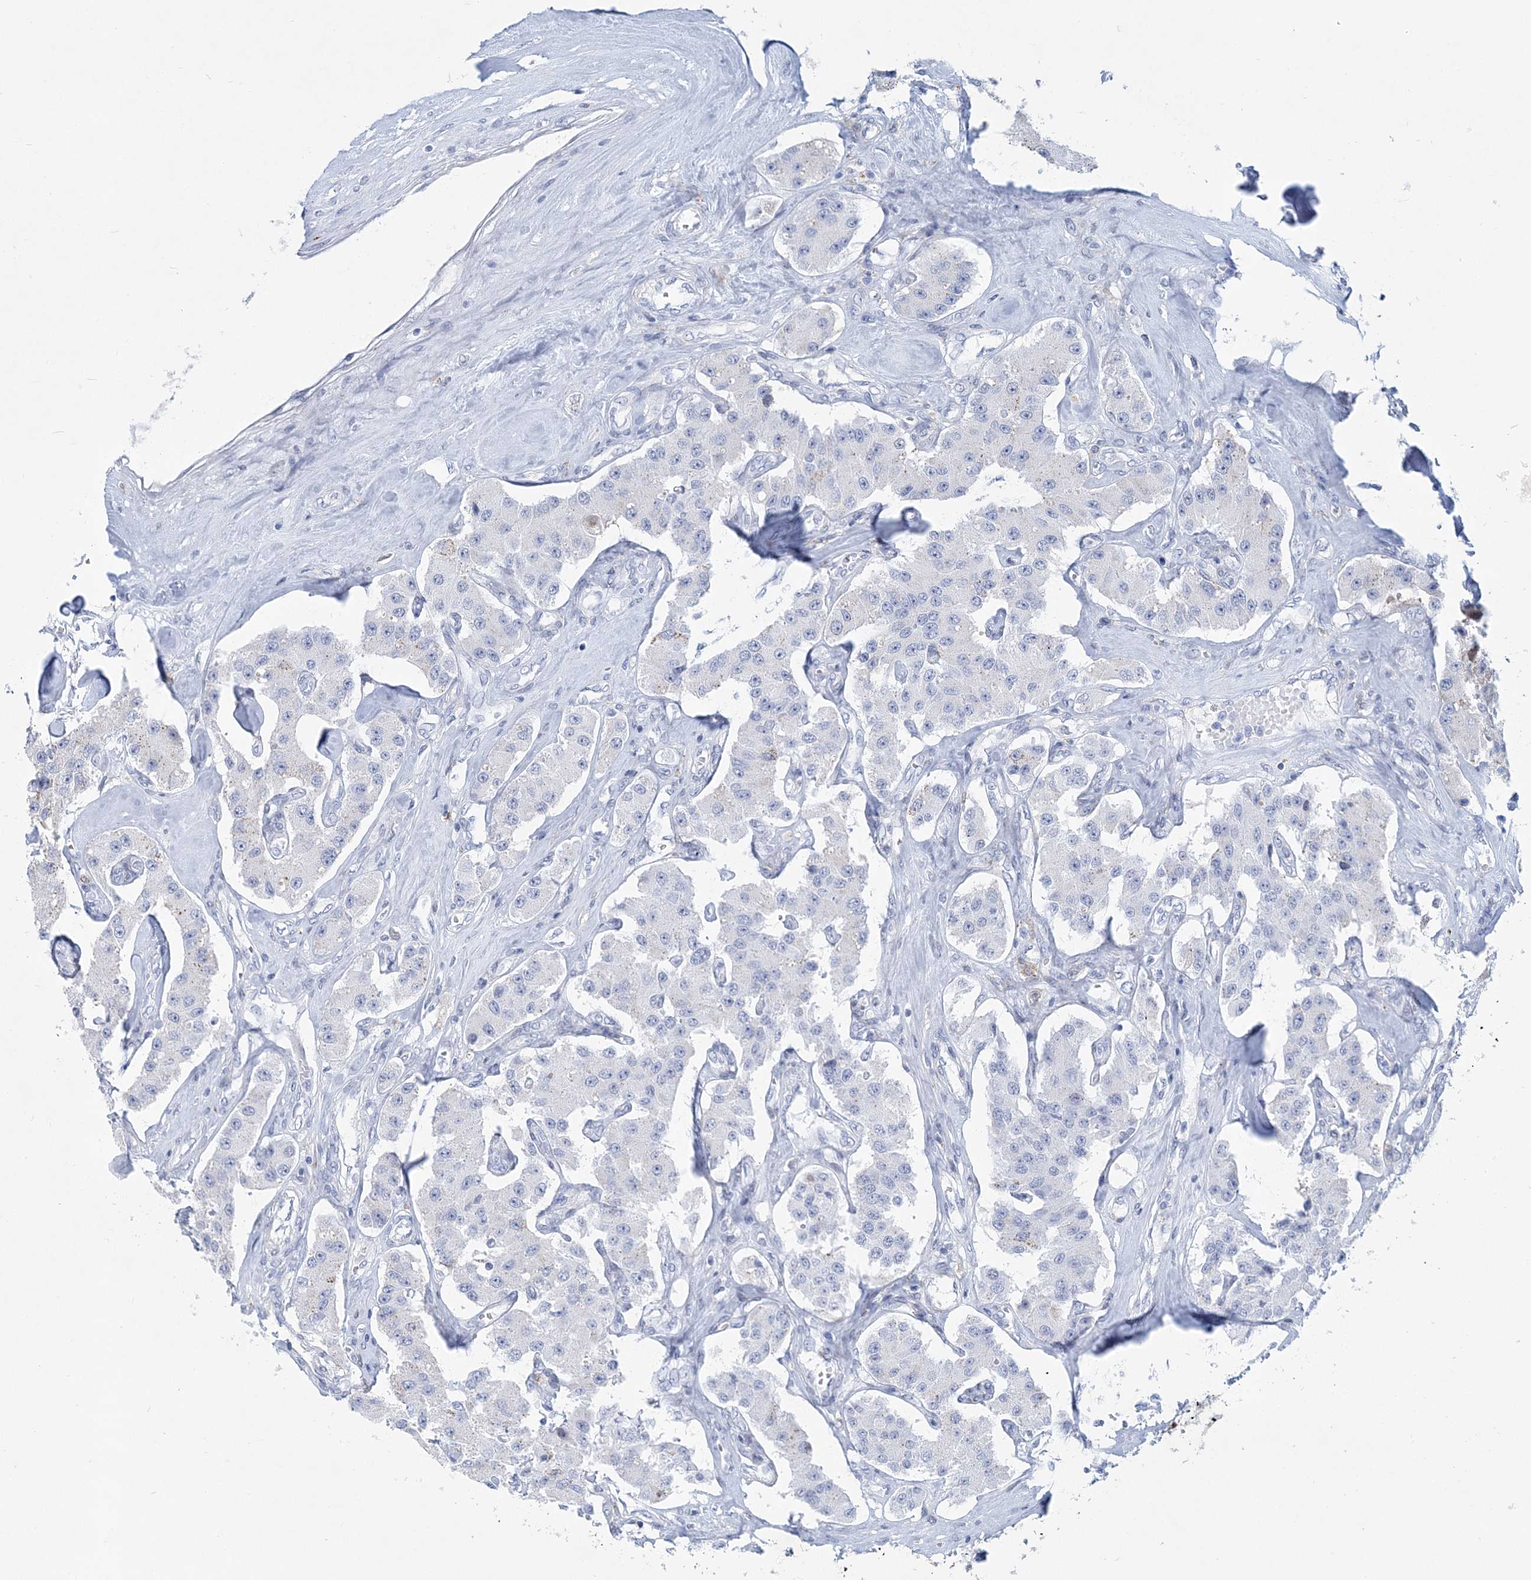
{"staining": {"intensity": "negative", "quantity": "none", "location": "none"}, "tissue": "carcinoid", "cell_type": "Tumor cells", "image_type": "cancer", "snomed": [{"axis": "morphology", "description": "Carcinoid, malignant, NOS"}, {"axis": "topography", "description": "Pancreas"}], "caption": "There is no significant positivity in tumor cells of carcinoid.", "gene": "NKX6-1", "patient": {"sex": "male", "age": 41}}